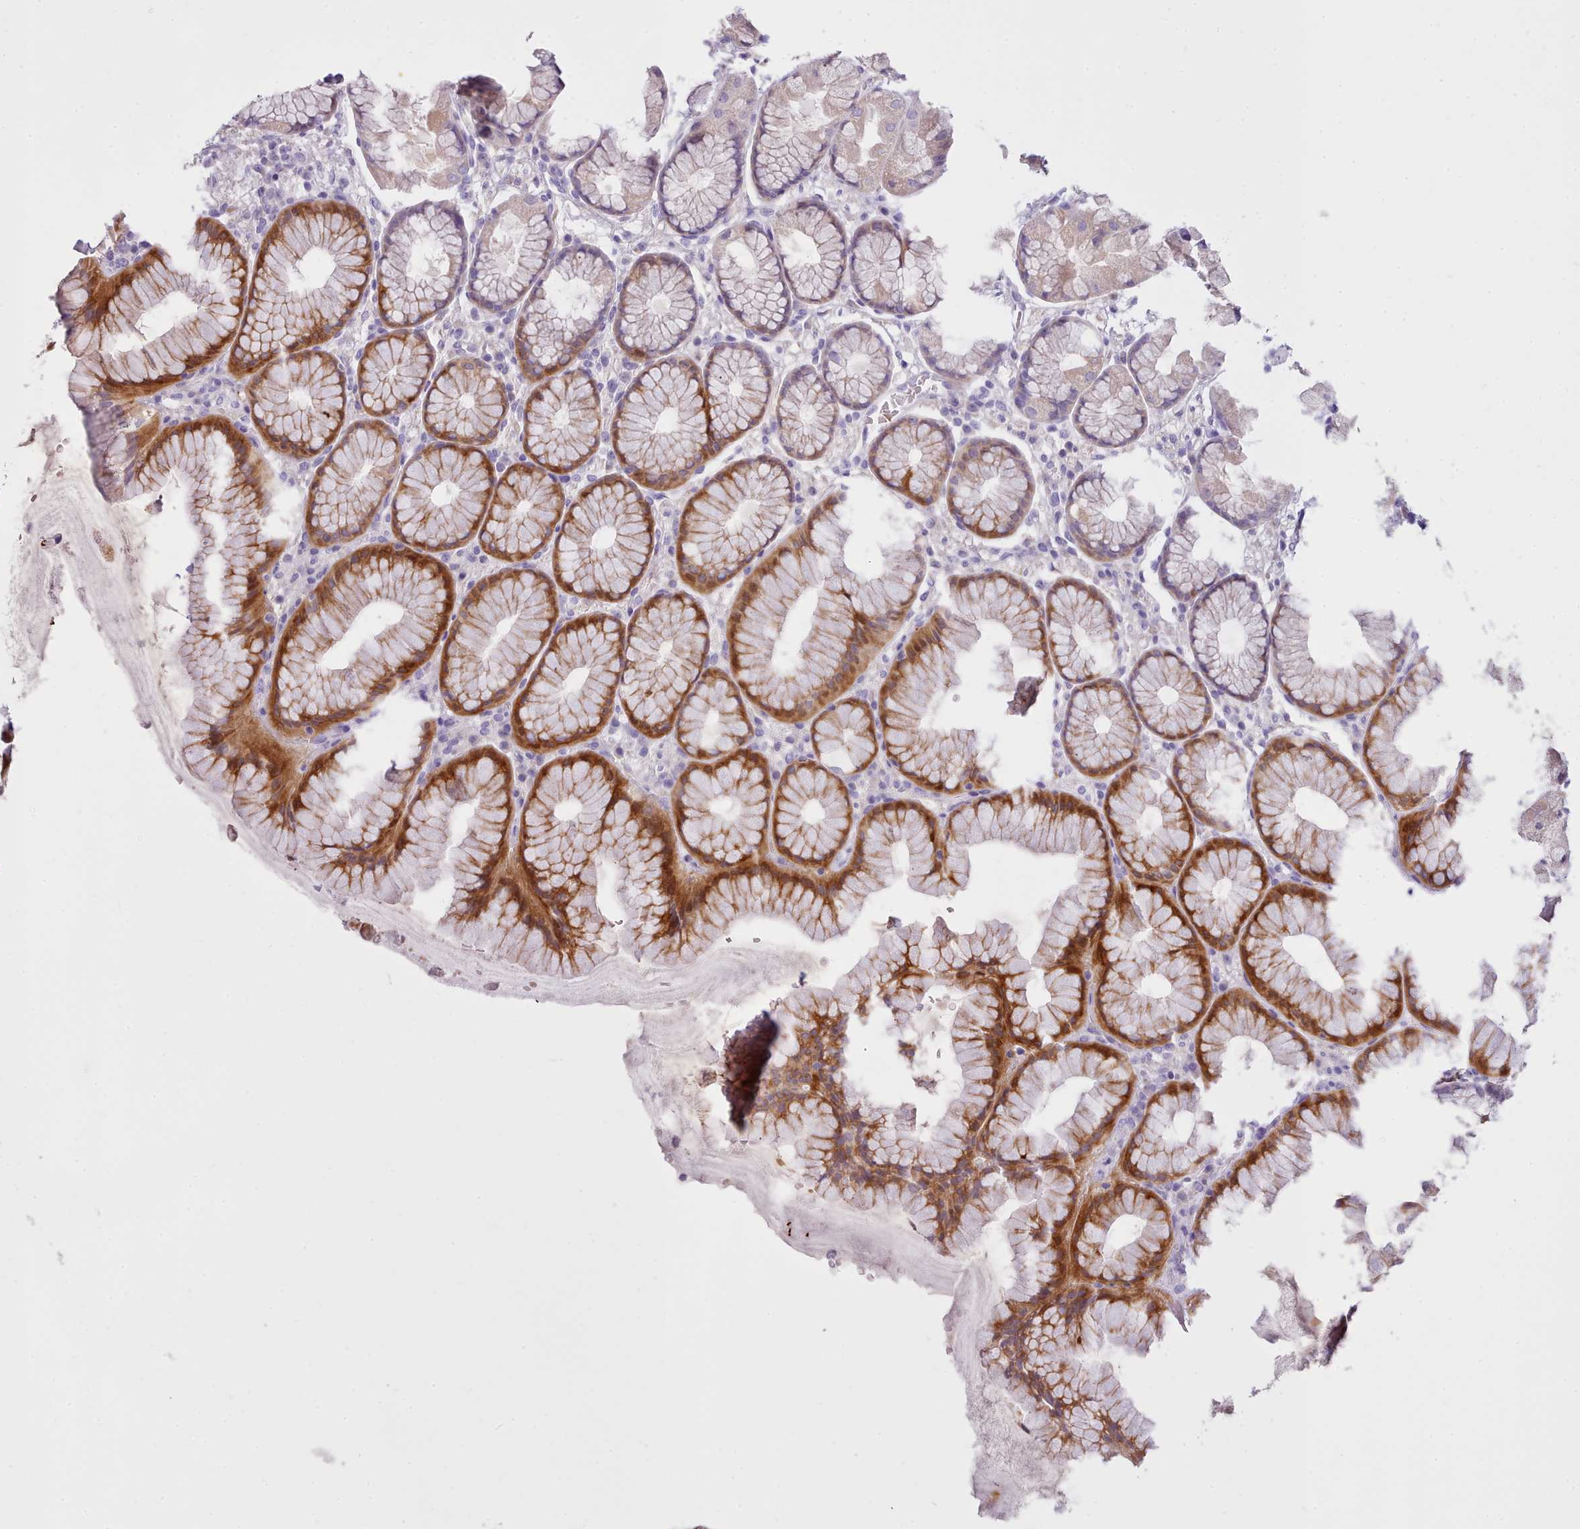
{"staining": {"intensity": "strong", "quantity": "<25%", "location": "cytoplasmic/membranous"}, "tissue": "stomach", "cell_type": "Glandular cells", "image_type": "normal", "snomed": [{"axis": "morphology", "description": "Normal tissue, NOS"}, {"axis": "topography", "description": "Stomach"}], "caption": "An immunohistochemistry (IHC) micrograph of benign tissue is shown. Protein staining in brown labels strong cytoplasmic/membranous positivity in stomach within glandular cells. (Stains: DAB (3,3'-diaminobenzidine) in brown, nuclei in blue, Microscopy: brightfield microscopy at high magnification).", "gene": "CYP2A13", "patient": {"sex": "male", "age": 57}}